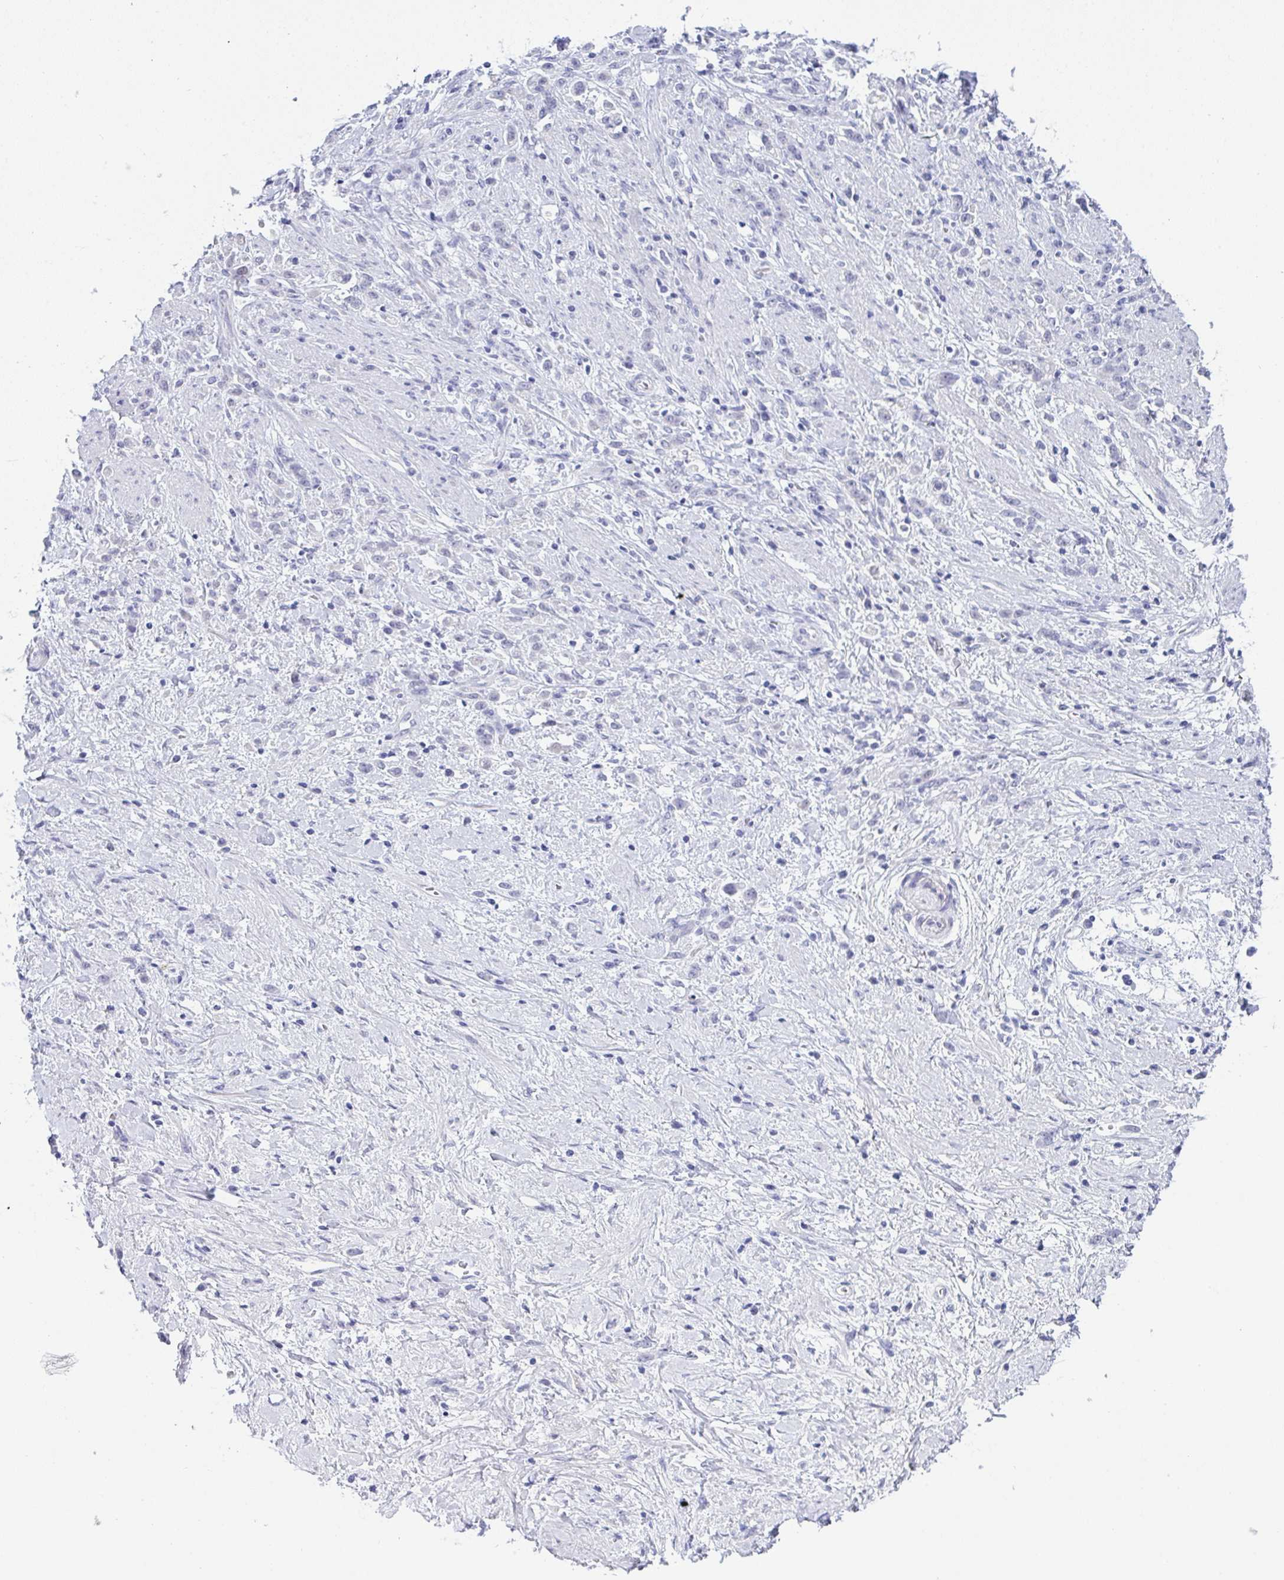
{"staining": {"intensity": "negative", "quantity": "none", "location": "none"}, "tissue": "stomach cancer", "cell_type": "Tumor cells", "image_type": "cancer", "snomed": [{"axis": "morphology", "description": "Adenocarcinoma, NOS"}, {"axis": "topography", "description": "Stomach"}], "caption": "Immunohistochemistry photomicrograph of neoplastic tissue: human stomach adenocarcinoma stained with DAB reveals no significant protein positivity in tumor cells. (Brightfield microscopy of DAB IHC at high magnification).", "gene": "PRDM9", "patient": {"sex": "female", "age": 60}}